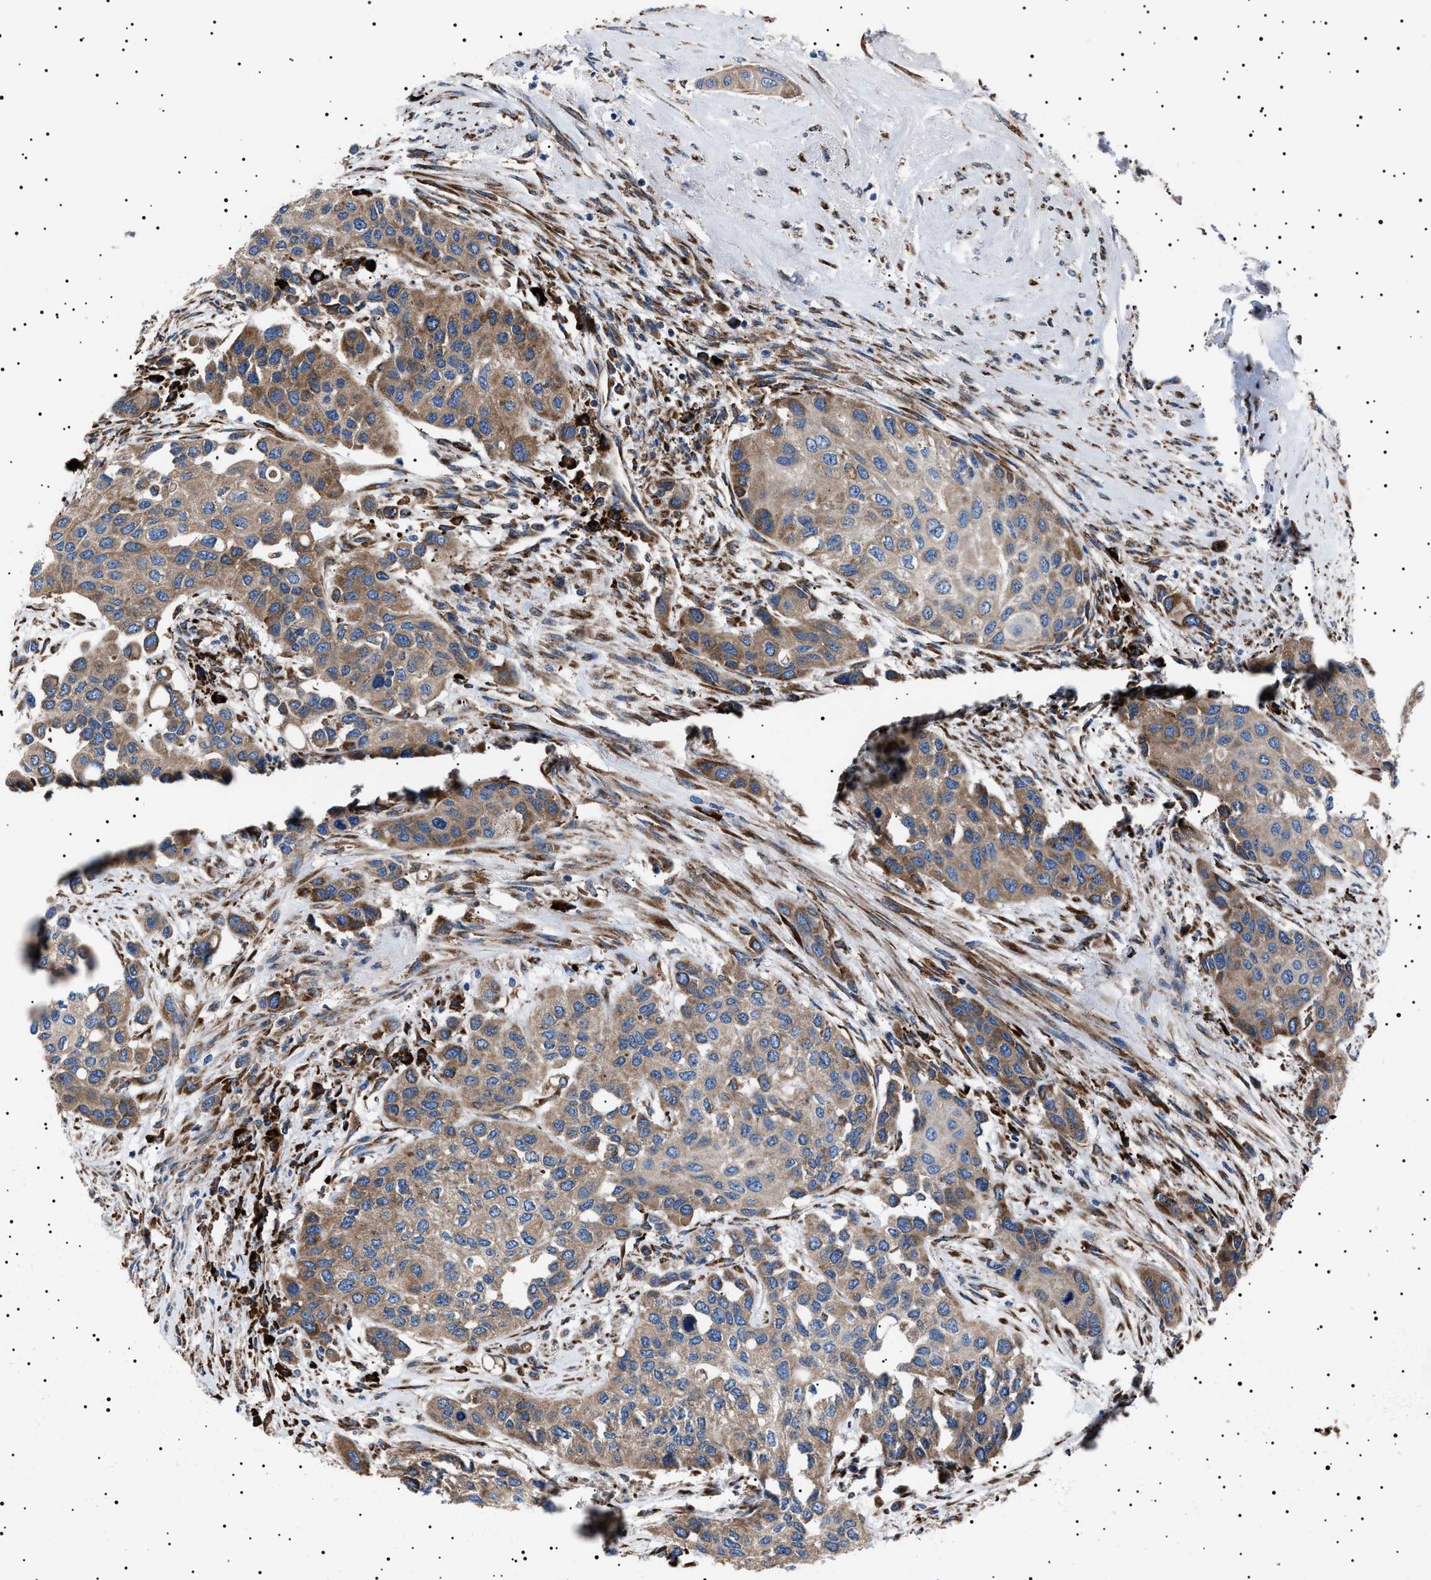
{"staining": {"intensity": "moderate", "quantity": ">75%", "location": "cytoplasmic/membranous"}, "tissue": "urothelial cancer", "cell_type": "Tumor cells", "image_type": "cancer", "snomed": [{"axis": "morphology", "description": "Urothelial carcinoma, High grade"}, {"axis": "topography", "description": "Urinary bladder"}], "caption": "DAB (3,3'-diaminobenzidine) immunohistochemical staining of human urothelial cancer displays moderate cytoplasmic/membranous protein staining in approximately >75% of tumor cells. (DAB (3,3'-diaminobenzidine) IHC, brown staining for protein, blue staining for nuclei).", "gene": "TOP1MT", "patient": {"sex": "female", "age": 56}}